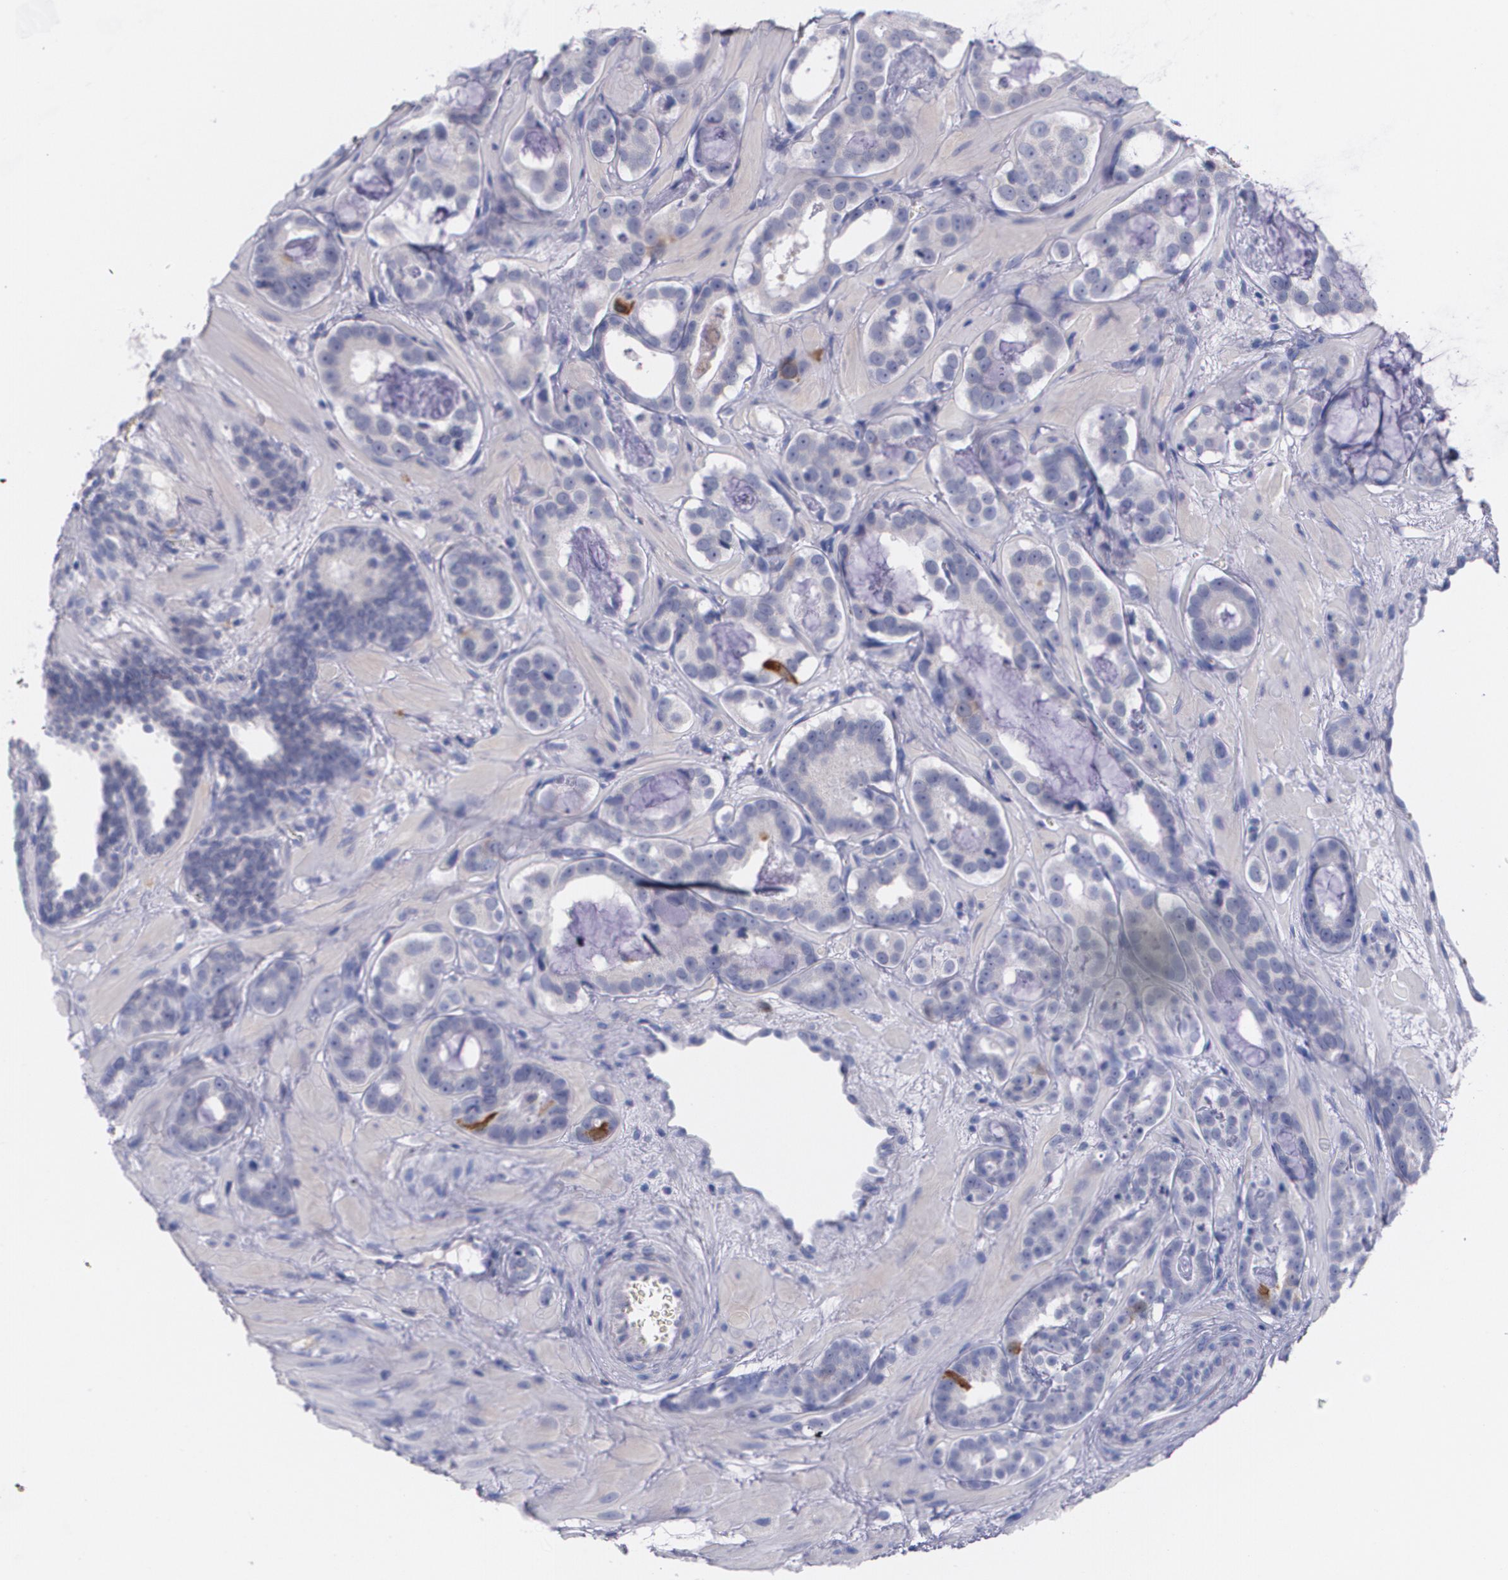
{"staining": {"intensity": "strong", "quantity": "<25%", "location": "cytoplasmic/membranous"}, "tissue": "prostate cancer", "cell_type": "Tumor cells", "image_type": "cancer", "snomed": [{"axis": "morphology", "description": "Adenocarcinoma, Low grade"}, {"axis": "topography", "description": "Prostate"}], "caption": "Brown immunohistochemical staining in human prostate low-grade adenocarcinoma exhibits strong cytoplasmic/membranous positivity in approximately <25% of tumor cells.", "gene": "HMMR", "patient": {"sex": "male", "age": 57}}